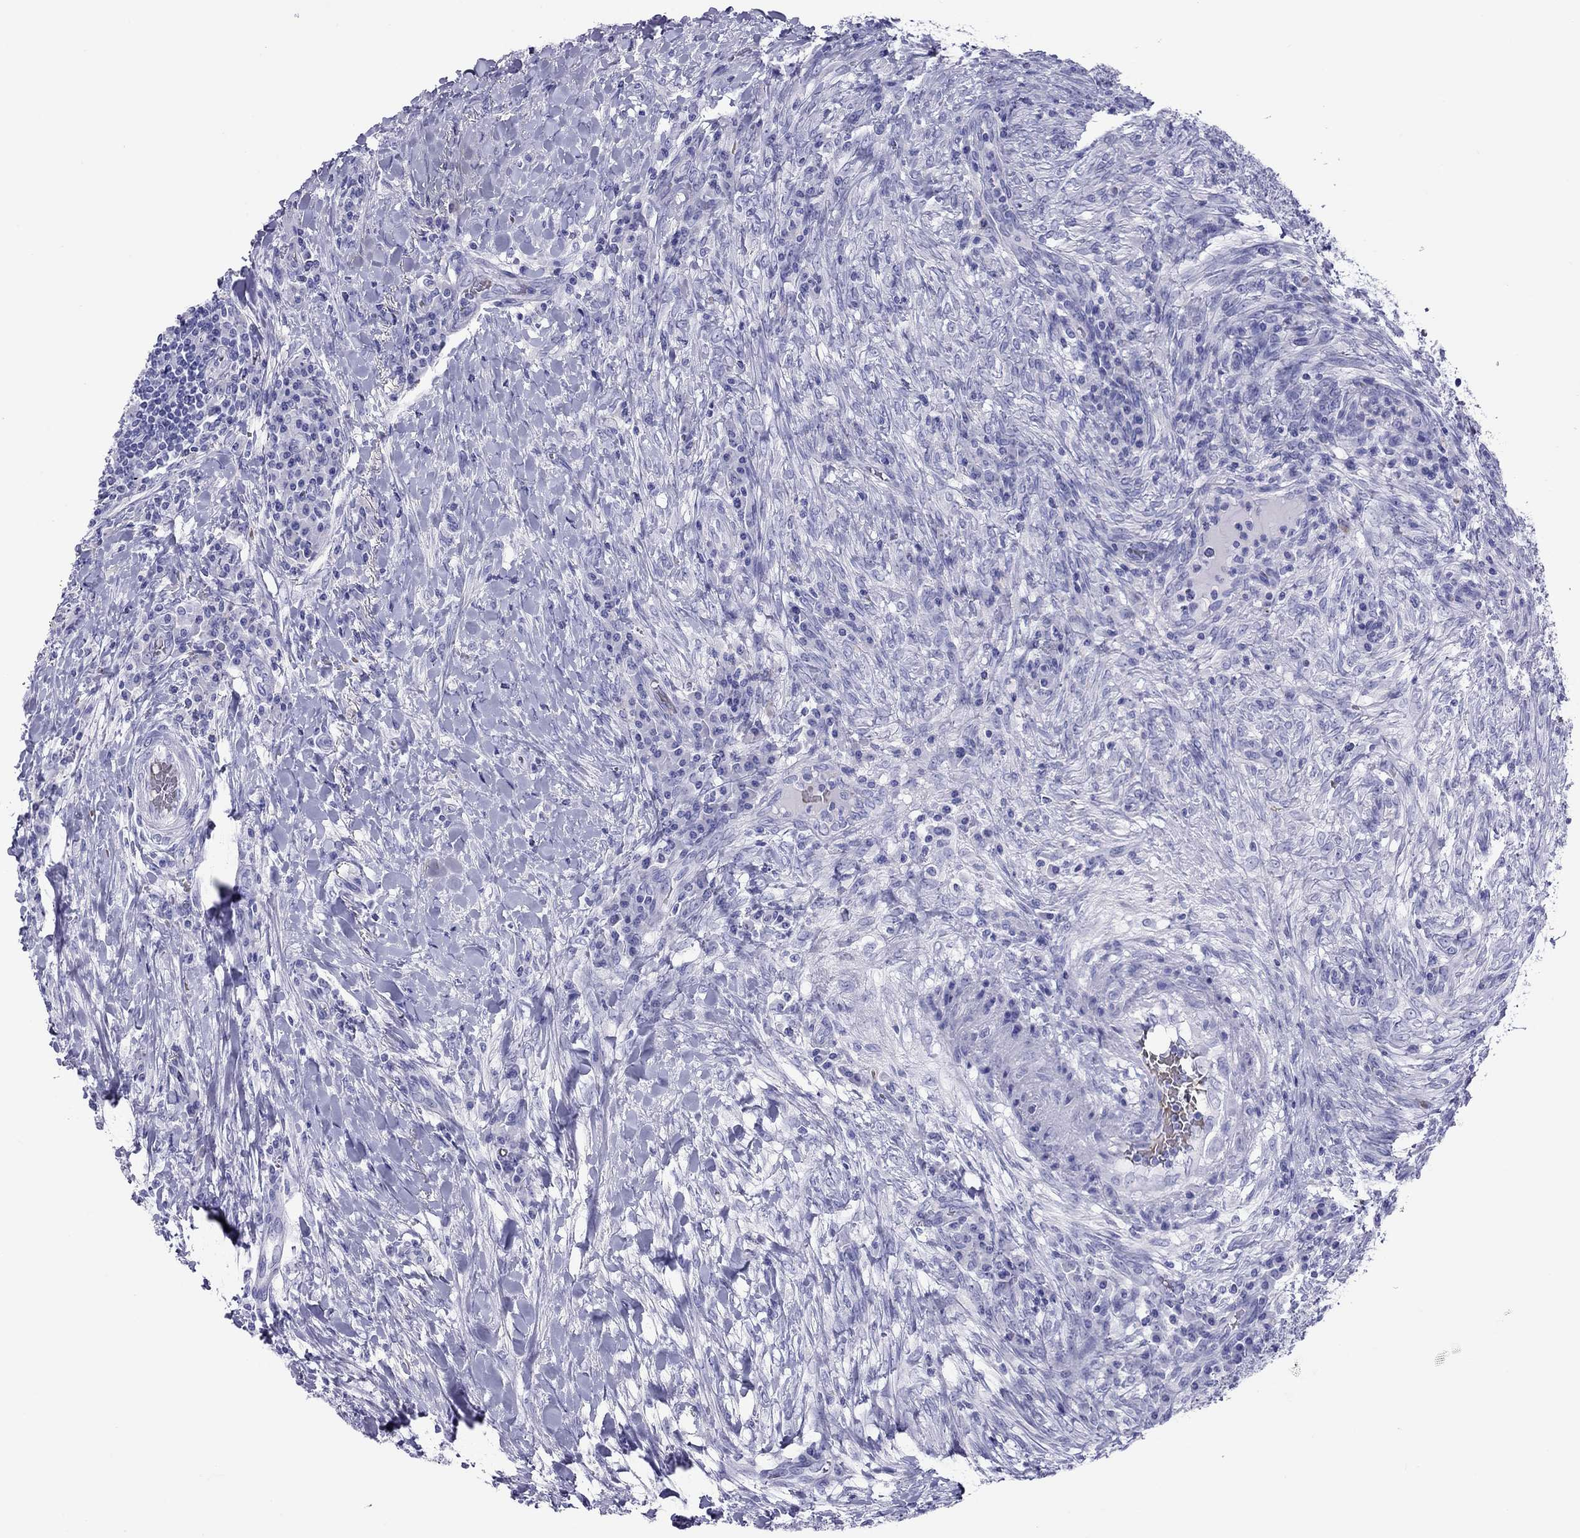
{"staining": {"intensity": "negative", "quantity": "none", "location": "none"}, "tissue": "colorectal cancer", "cell_type": "Tumor cells", "image_type": "cancer", "snomed": [{"axis": "morphology", "description": "Adenocarcinoma, NOS"}, {"axis": "topography", "description": "Colon"}], "caption": "Immunohistochemistry (IHC) image of colorectal adenocarcinoma stained for a protein (brown), which demonstrates no positivity in tumor cells.", "gene": "PTPRN", "patient": {"sex": "male", "age": 53}}